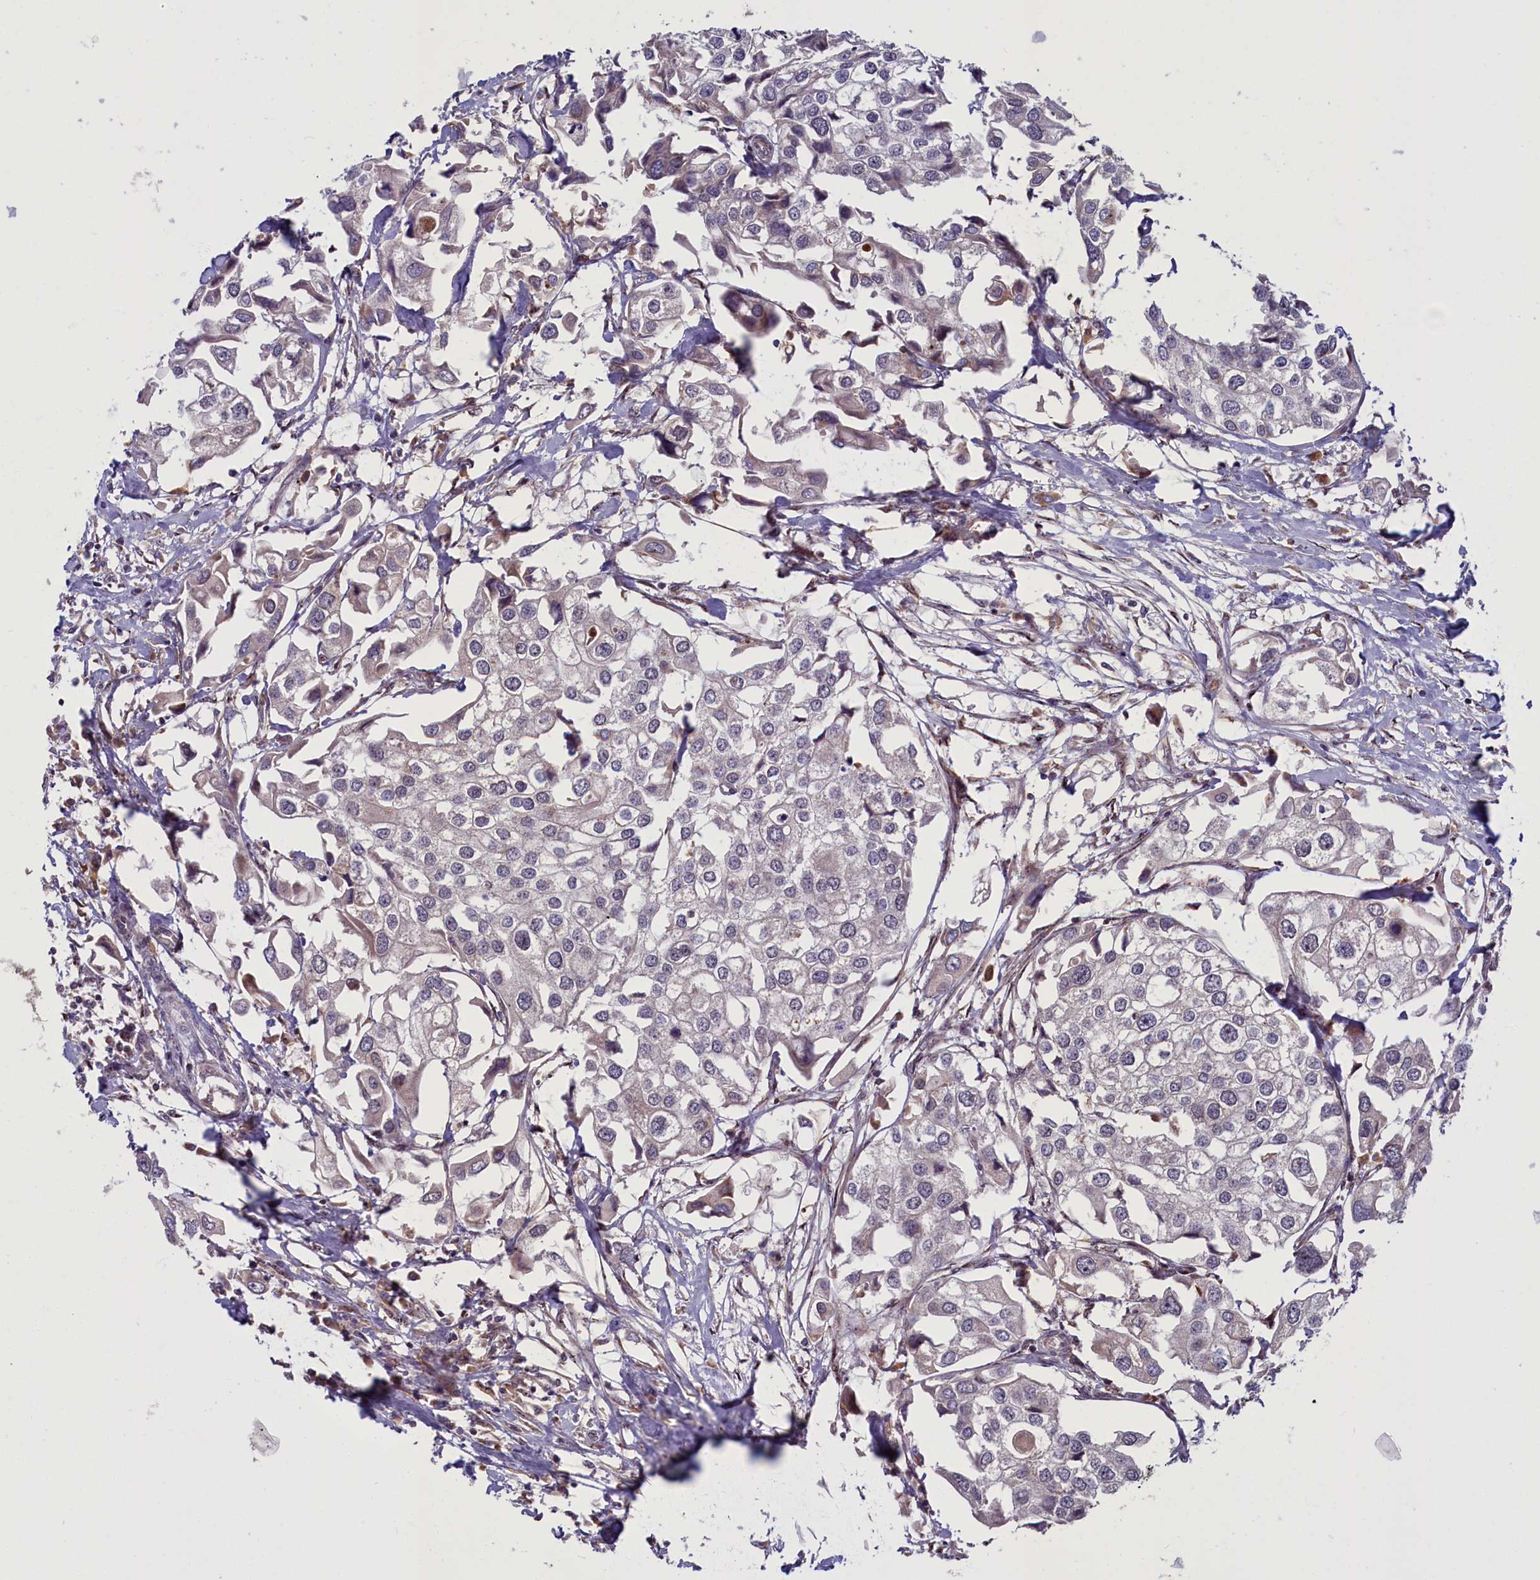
{"staining": {"intensity": "negative", "quantity": "none", "location": "none"}, "tissue": "urothelial cancer", "cell_type": "Tumor cells", "image_type": "cancer", "snomed": [{"axis": "morphology", "description": "Urothelial carcinoma, High grade"}, {"axis": "topography", "description": "Urinary bladder"}], "caption": "This is an immunohistochemistry micrograph of human urothelial carcinoma (high-grade). There is no staining in tumor cells.", "gene": "PLA2G10", "patient": {"sex": "male", "age": 64}}